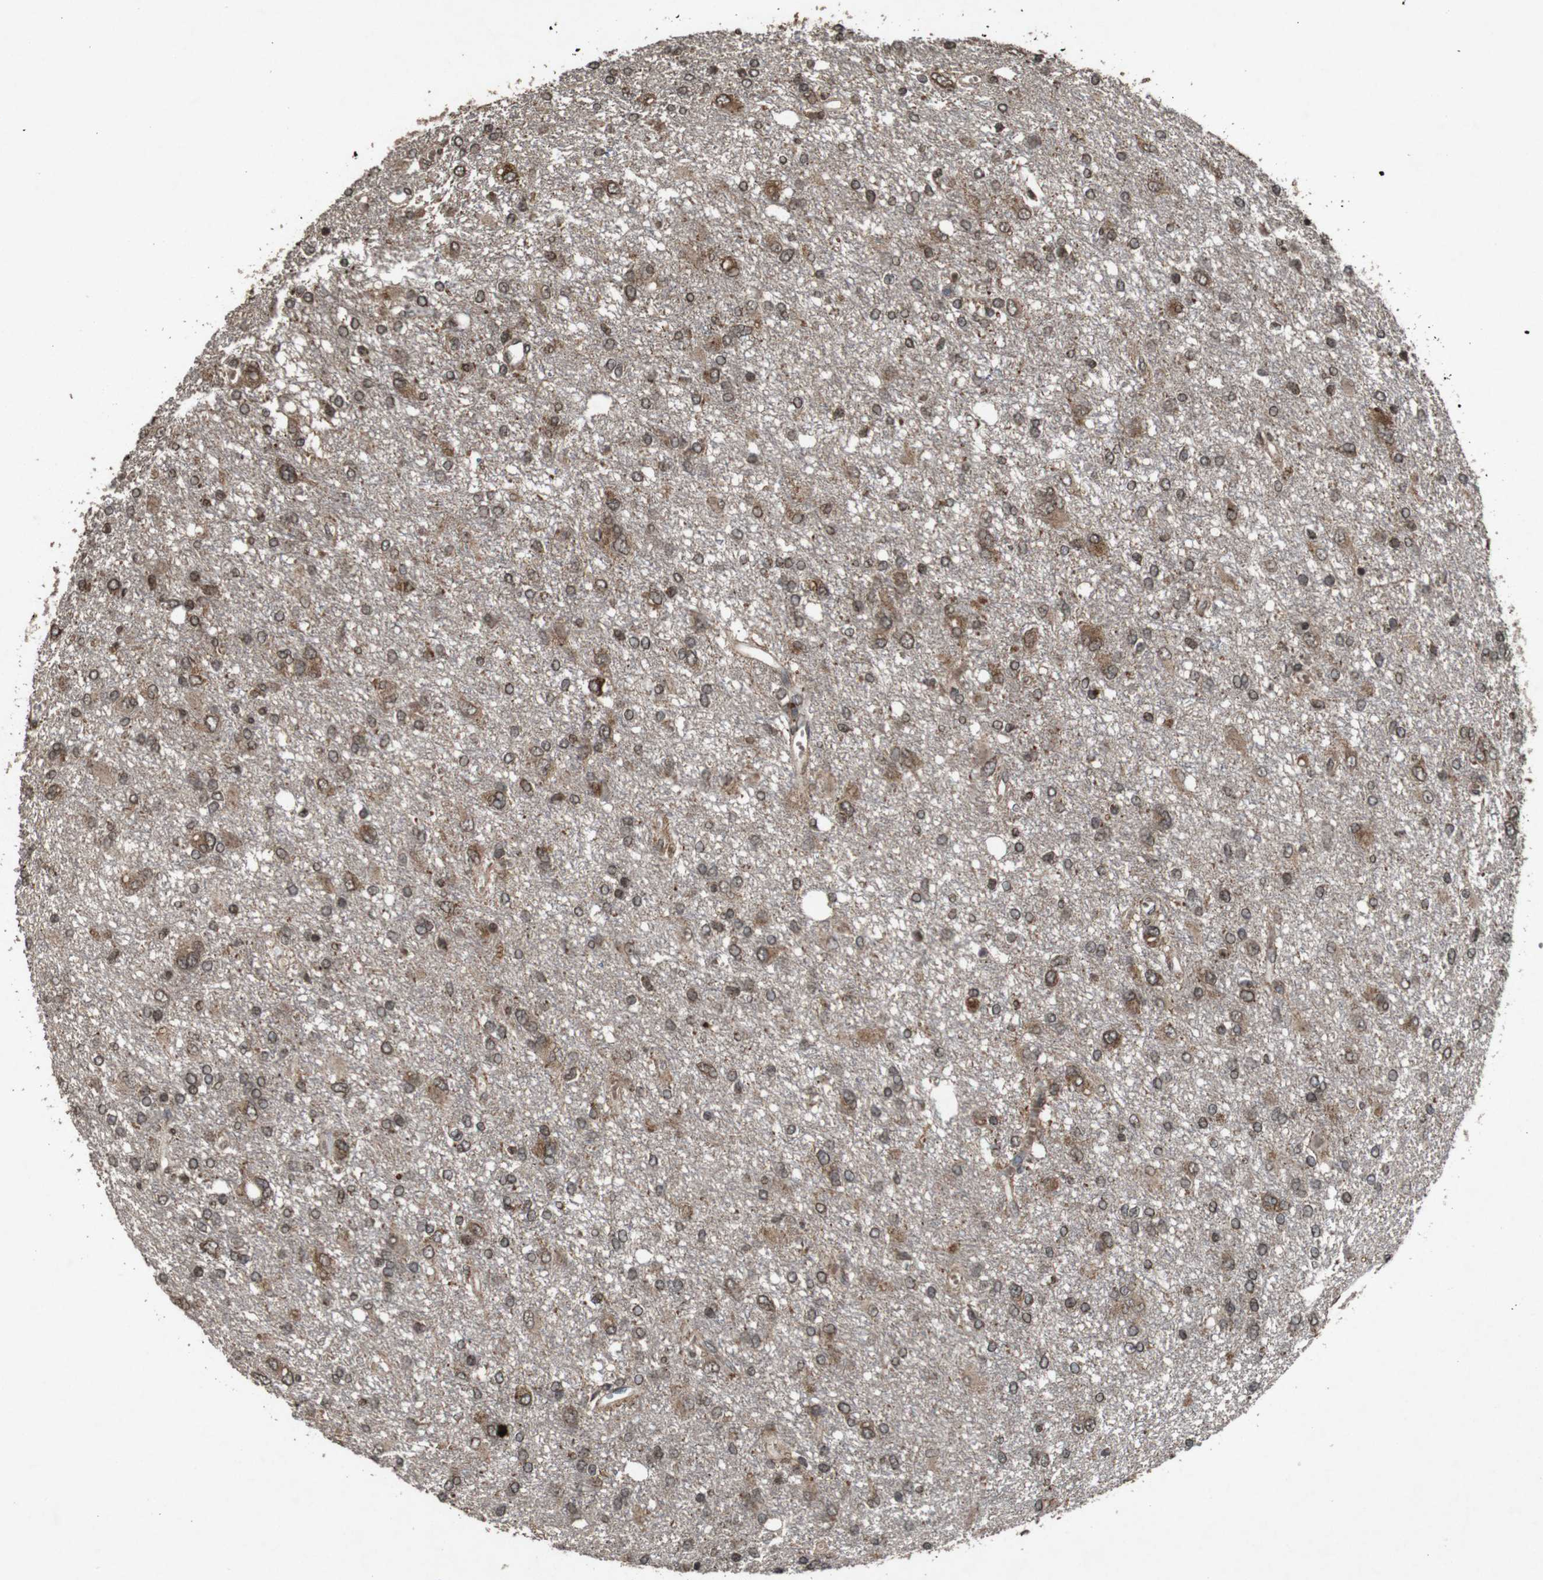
{"staining": {"intensity": "moderate", "quantity": ">75%", "location": "cytoplasmic/membranous,nuclear"}, "tissue": "glioma", "cell_type": "Tumor cells", "image_type": "cancer", "snomed": [{"axis": "morphology", "description": "Glioma, malignant, High grade"}, {"axis": "topography", "description": "Brain"}], "caption": "The immunohistochemical stain shows moderate cytoplasmic/membranous and nuclear expression in tumor cells of malignant glioma (high-grade) tissue.", "gene": "SORL1", "patient": {"sex": "female", "age": 59}}